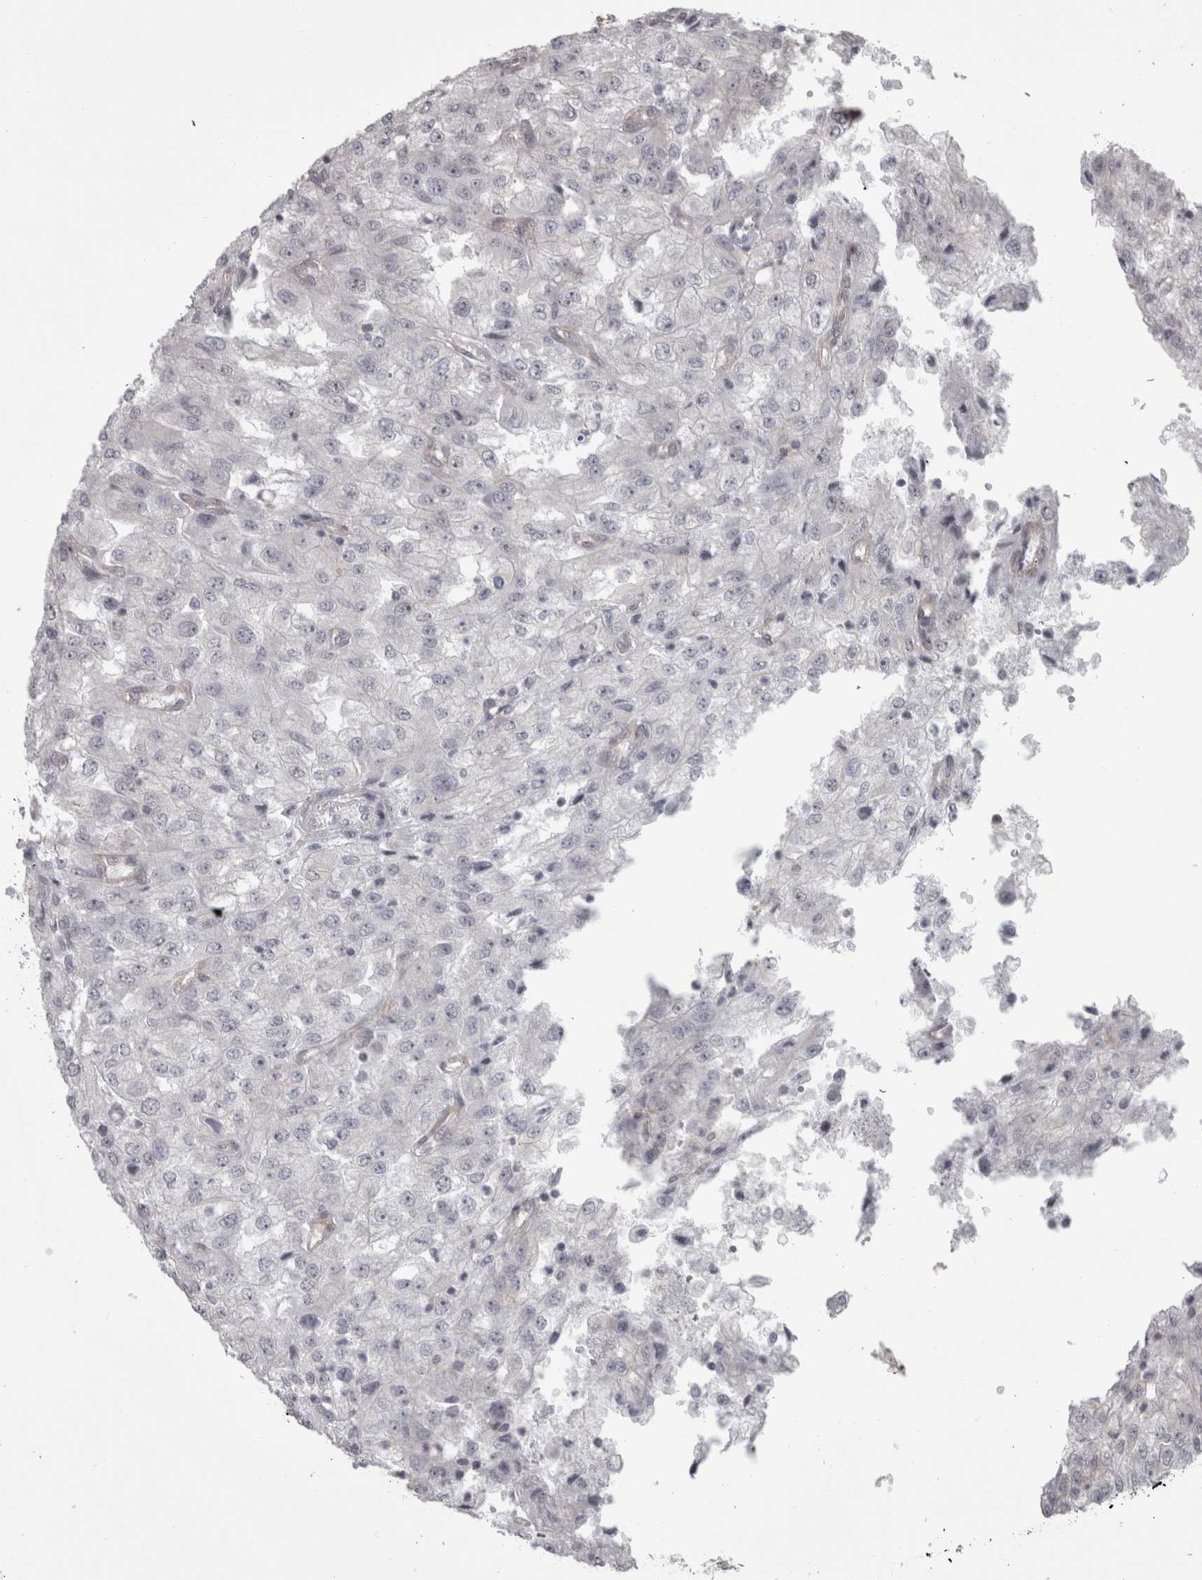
{"staining": {"intensity": "negative", "quantity": "none", "location": "none"}, "tissue": "renal cancer", "cell_type": "Tumor cells", "image_type": "cancer", "snomed": [{"axis": "morphology", "description": "Adenocarcinoma, NOS"}, {"axis": "topography", "description": "Kidney"}], "caption": "Immunohistochemistry (IHC) micrograph of renal cancer stained for a protein (brown), which displays no expression in tumor cells. (Brightfield microscopy of DAB immunohistochemistry at high magnification).", "gene": "PPP1R12B", "patient": {"sex": "female", "age": 54}}